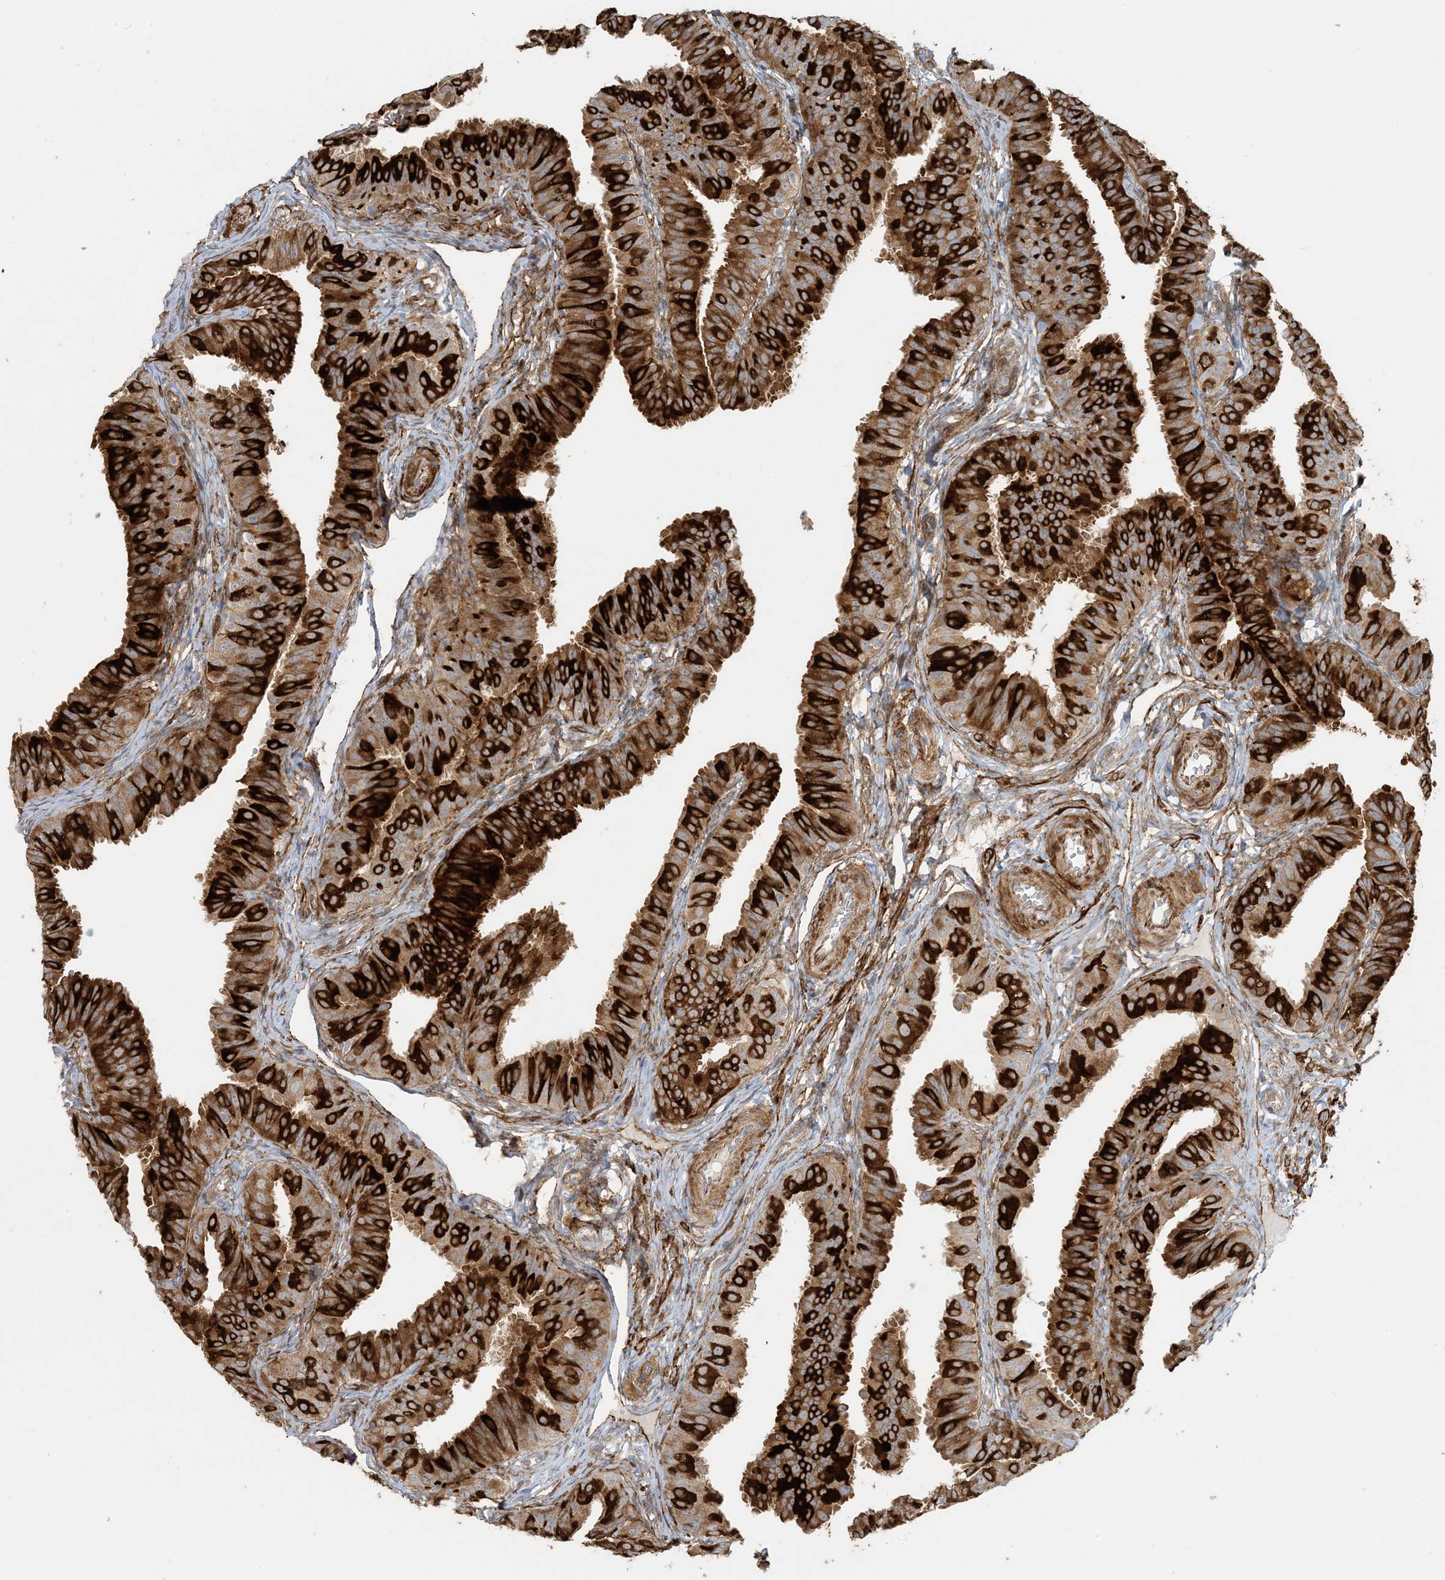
{"staining": {"intensity": "strong", "quantity": "25%-75%", "location": "cytoplasmic/membranous"}, "tissue": "fallopian tube", "cell_type": "Glandular cells", "image_type": "normal", "snomed": [{"axis": "morphology", "description": "Normal tissue, NOS"}, {"axis": "topography", "description": "Fallopian tube"}], "caption": "Protein expression analysis of benign fallopian tube reveals strong cytoplasmic/membranous expression in approximately 25%-75% of glandular cells.", "gene": "BCORL1", "patient": {"sex": "female", "age": 35}}